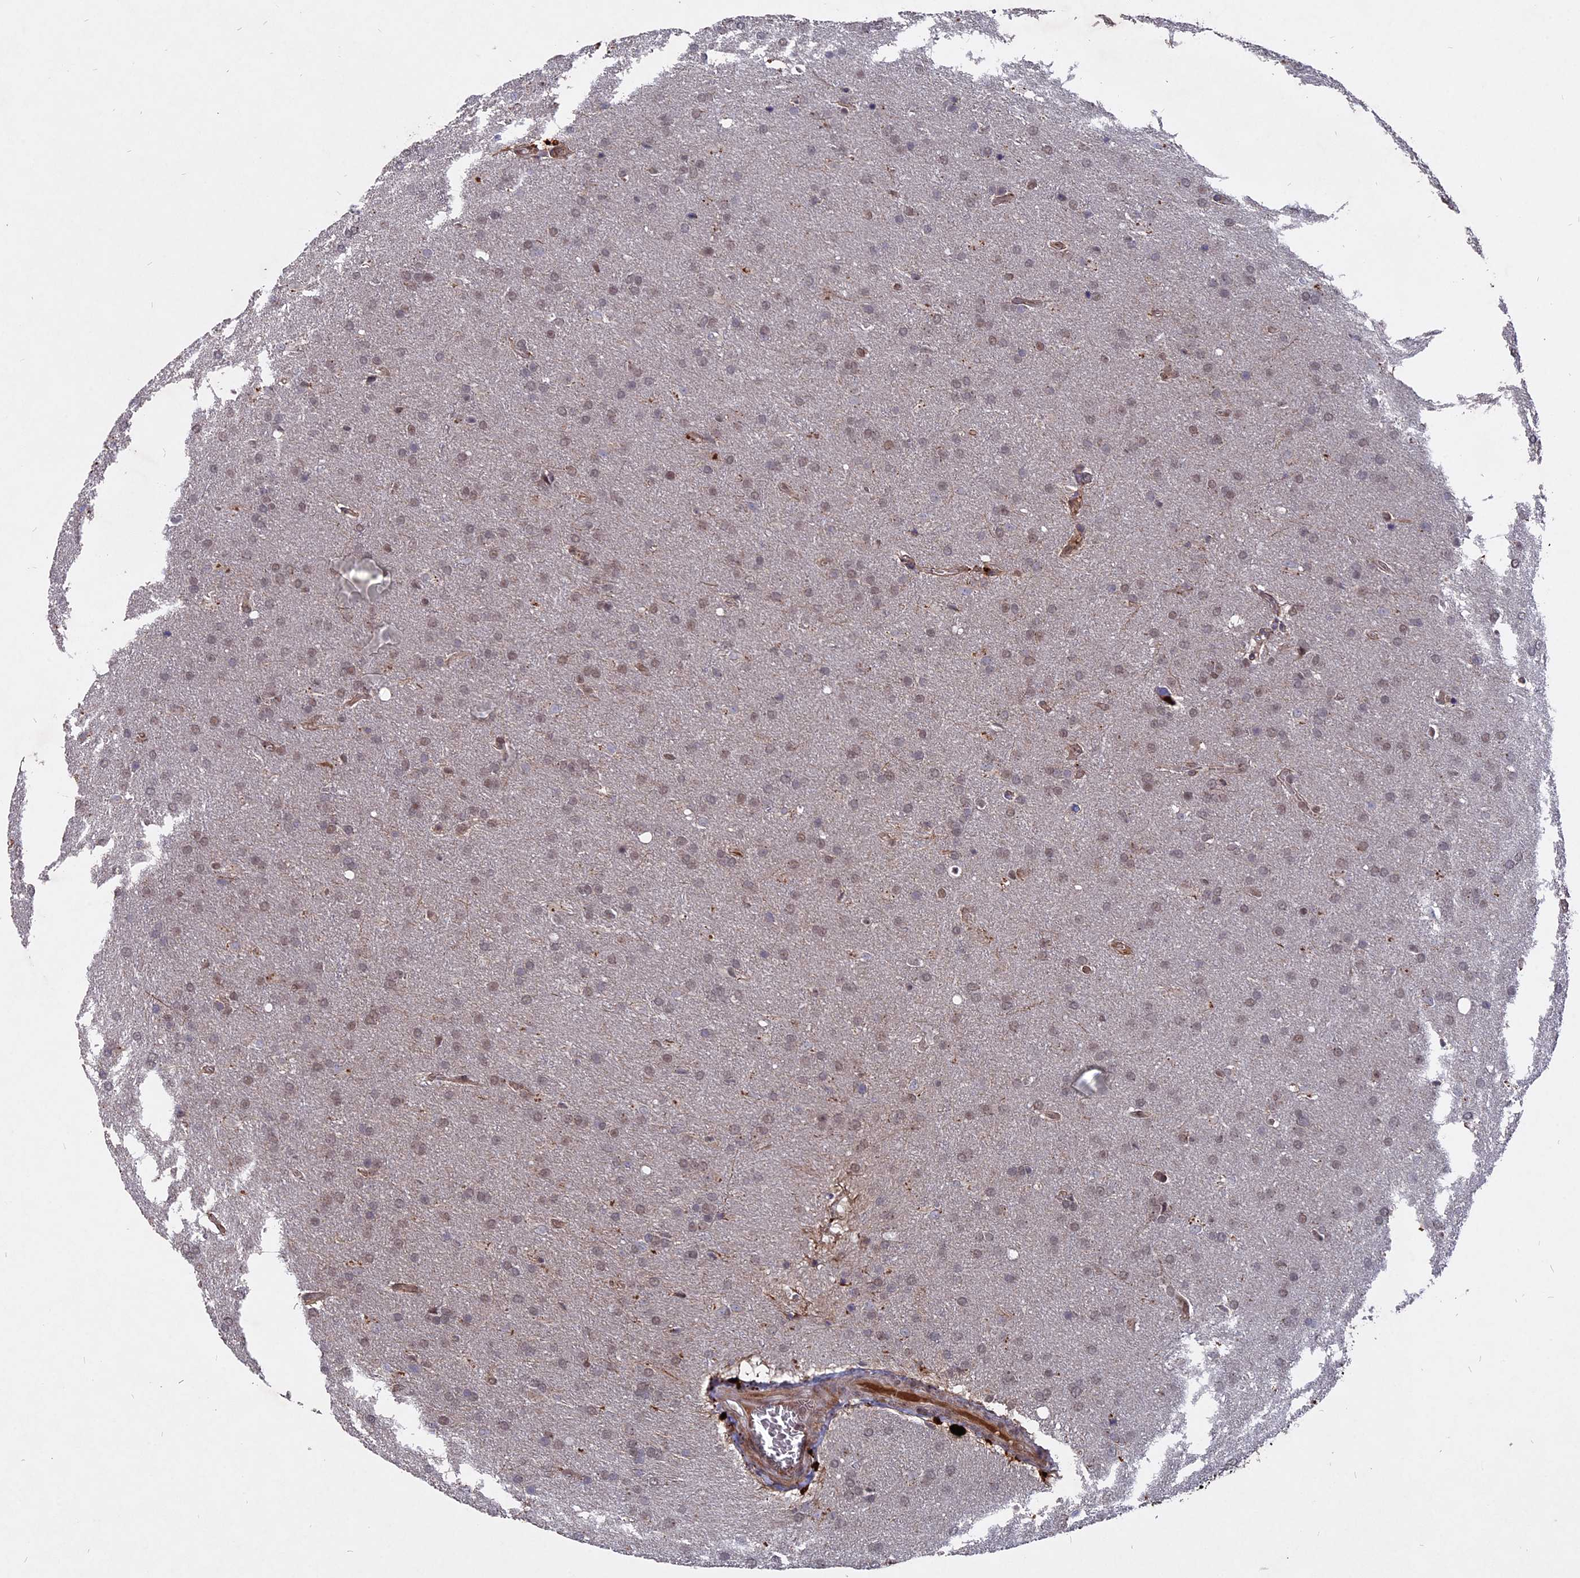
{"staining": {"intensity": "weak", "quantity": "25%-75%", "location": "nuclear"}, "tissue": "glioma", "cell_type": "Tumor cells", "image_type": "cancer", "snomed": [{"axis": "morphology", "description": "Glioma, malignant, Low grade"}, {"axis": "topography", "description": "Brain"}], "caption": "Immunohistochemical staining of human low-grade glioma (malignant) demonstrates weak nuclear protein expression in about 25%-75% of tumor cells.", "gene": "NOSIP", "patient": {"sex": "female", "age": 32}}